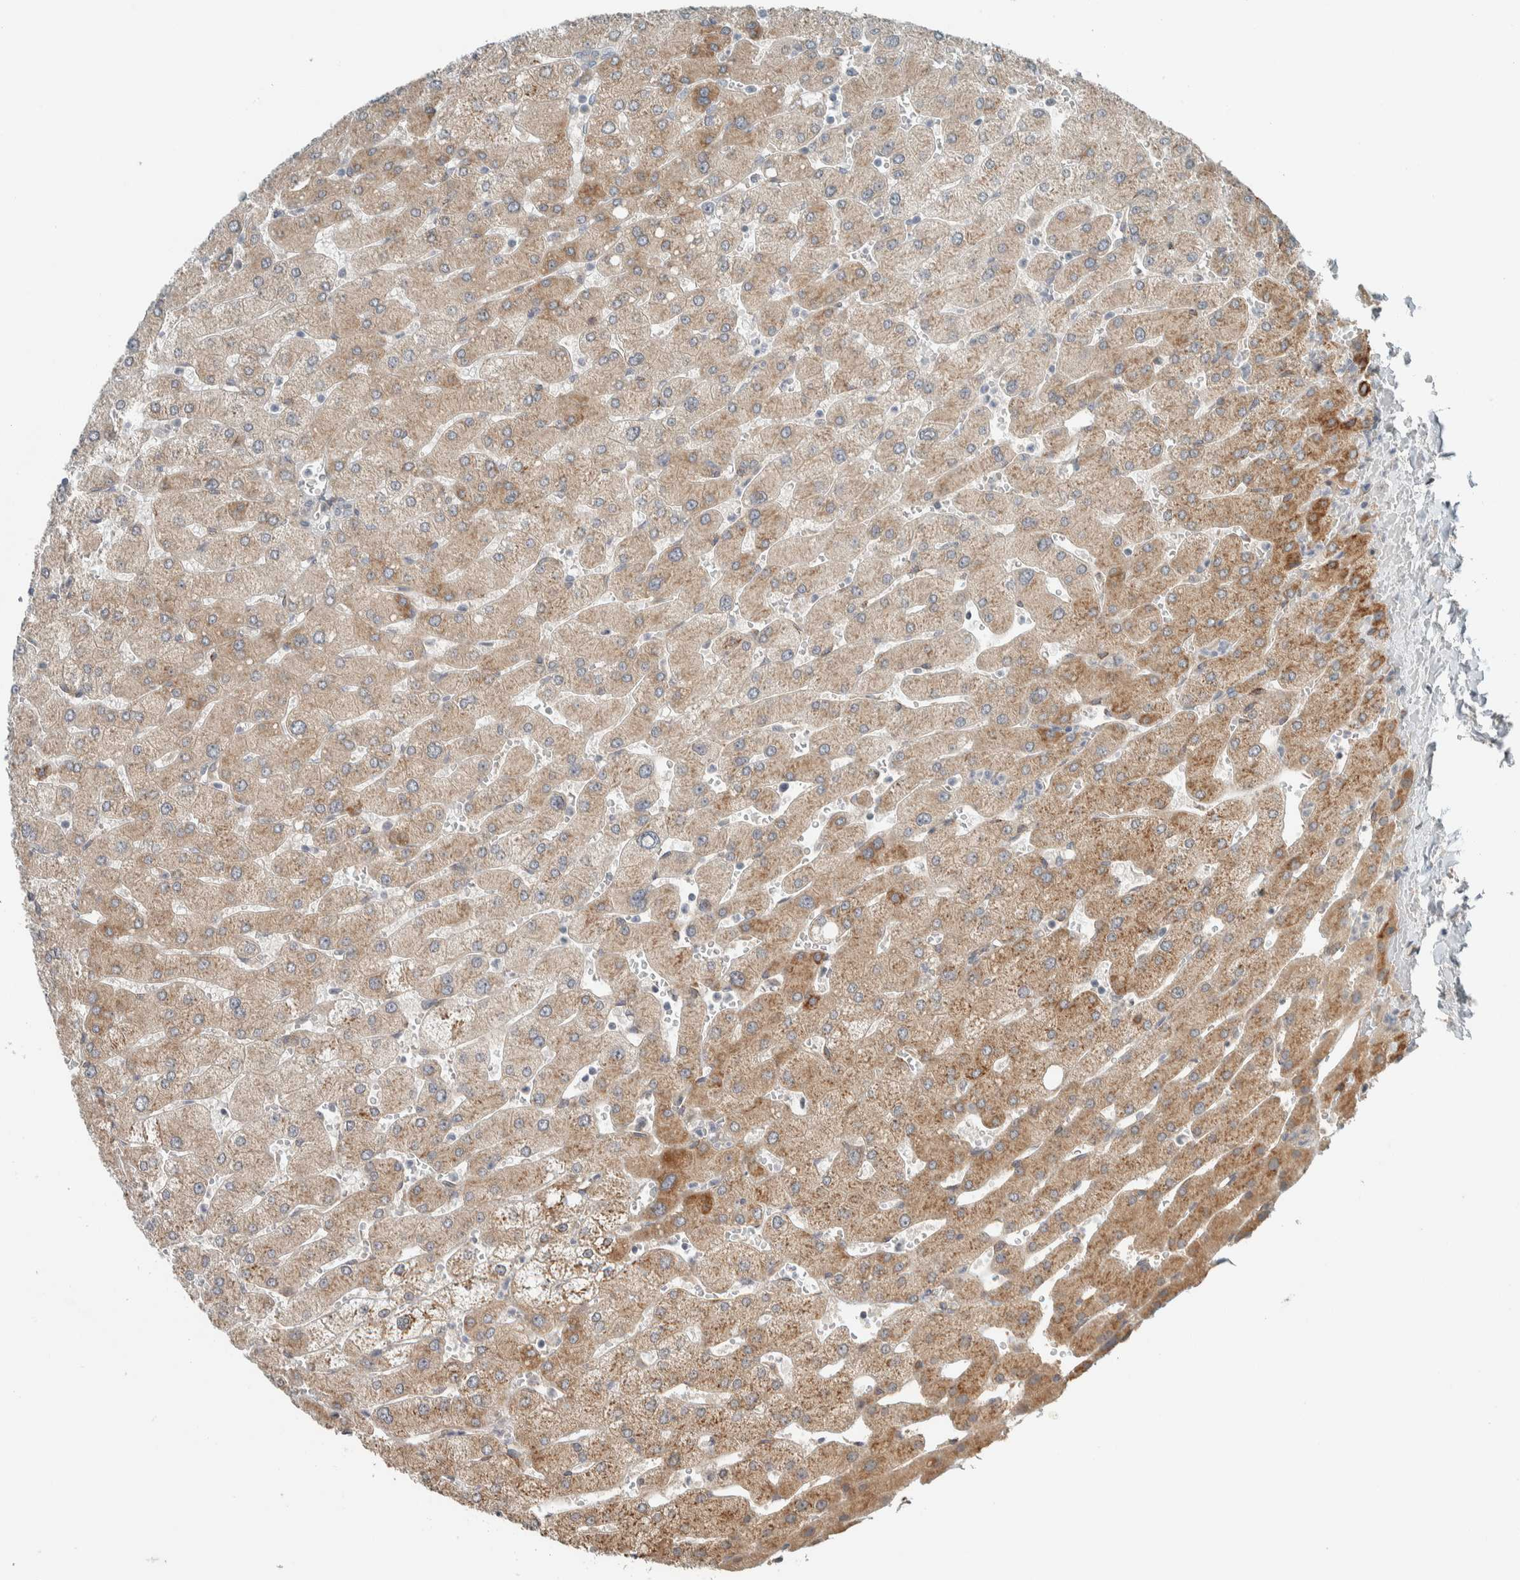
{"staining": {"intensity": "weak", "quantity": "<25%", "location": "cytoplasmic/membranous"}, "tissue": "liver", "cell_type": "Cholangiocytes", "image_type": "normal", "snomed": [{"axis": "morphology", "description": "Normal tissue, NOS"}, {"axis": "topography", "description": "Liver"}], "caption": "Immunohistochemistry (IHC) of benign human liver shows no staining in cholangiocytes. Nuclei are stained in blue.", "gene": "CTBP2", "patient": {"sex": "male", "age": 55}}